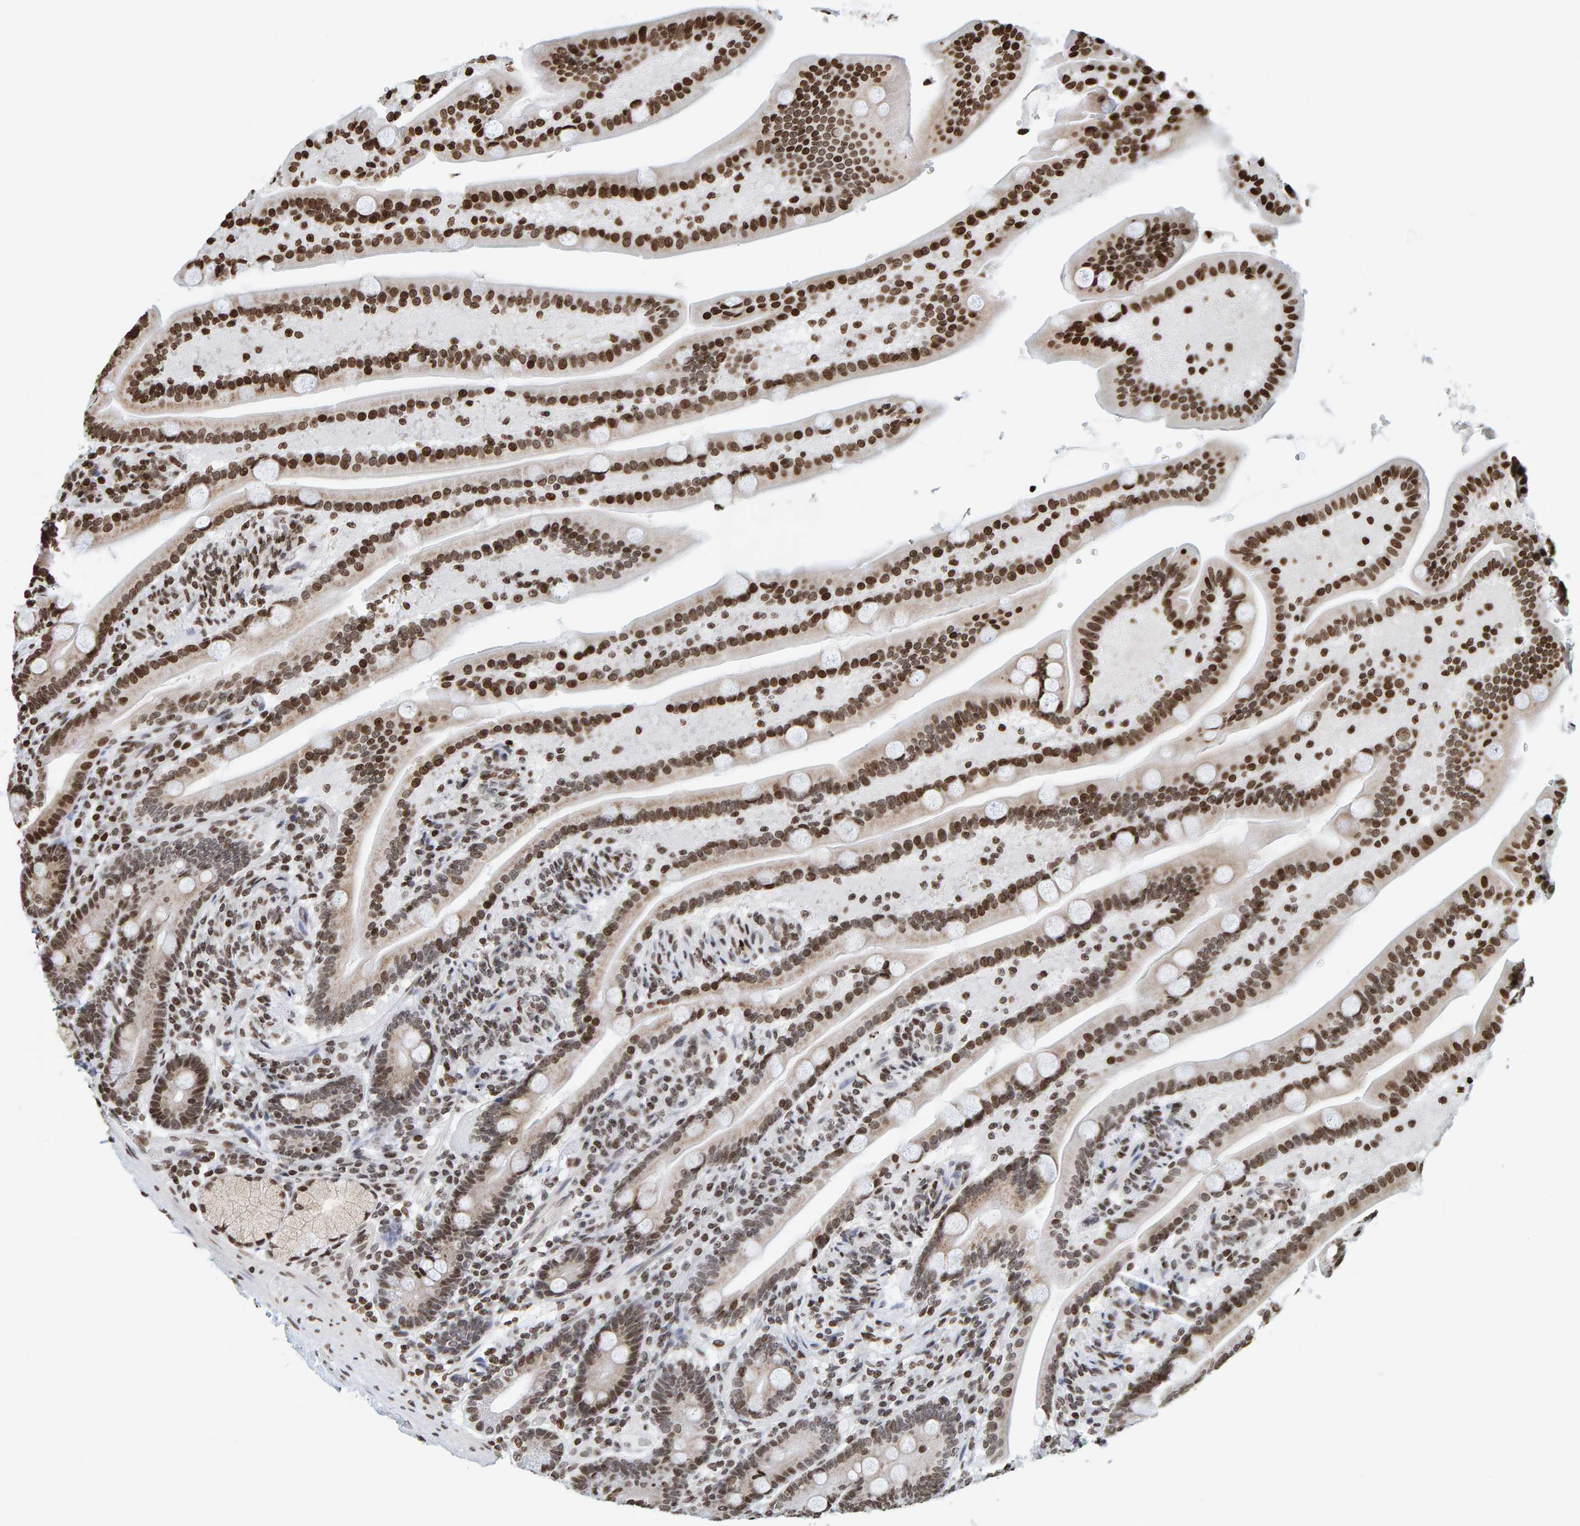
{"staining": {"intensity": "strong", "quantity": ">75%", "location": "nuclear"}, "tissue": "duodenum", "cell_type": "Glandular cells", "image_type": "normal", "snomed": [{"axis": "morphology", "description": "Normal tissue, NOS"}, {"axis": "topography", "description": "Duodenum"}], "caption": "Protein staining by immunohistochemistry (IHC) demonstrates strong nuclear positivity in approximately >75% of glandular cells in normal duodenum.", "gene": "BRF2", "patient": {"sex": "male", "age": 54}}